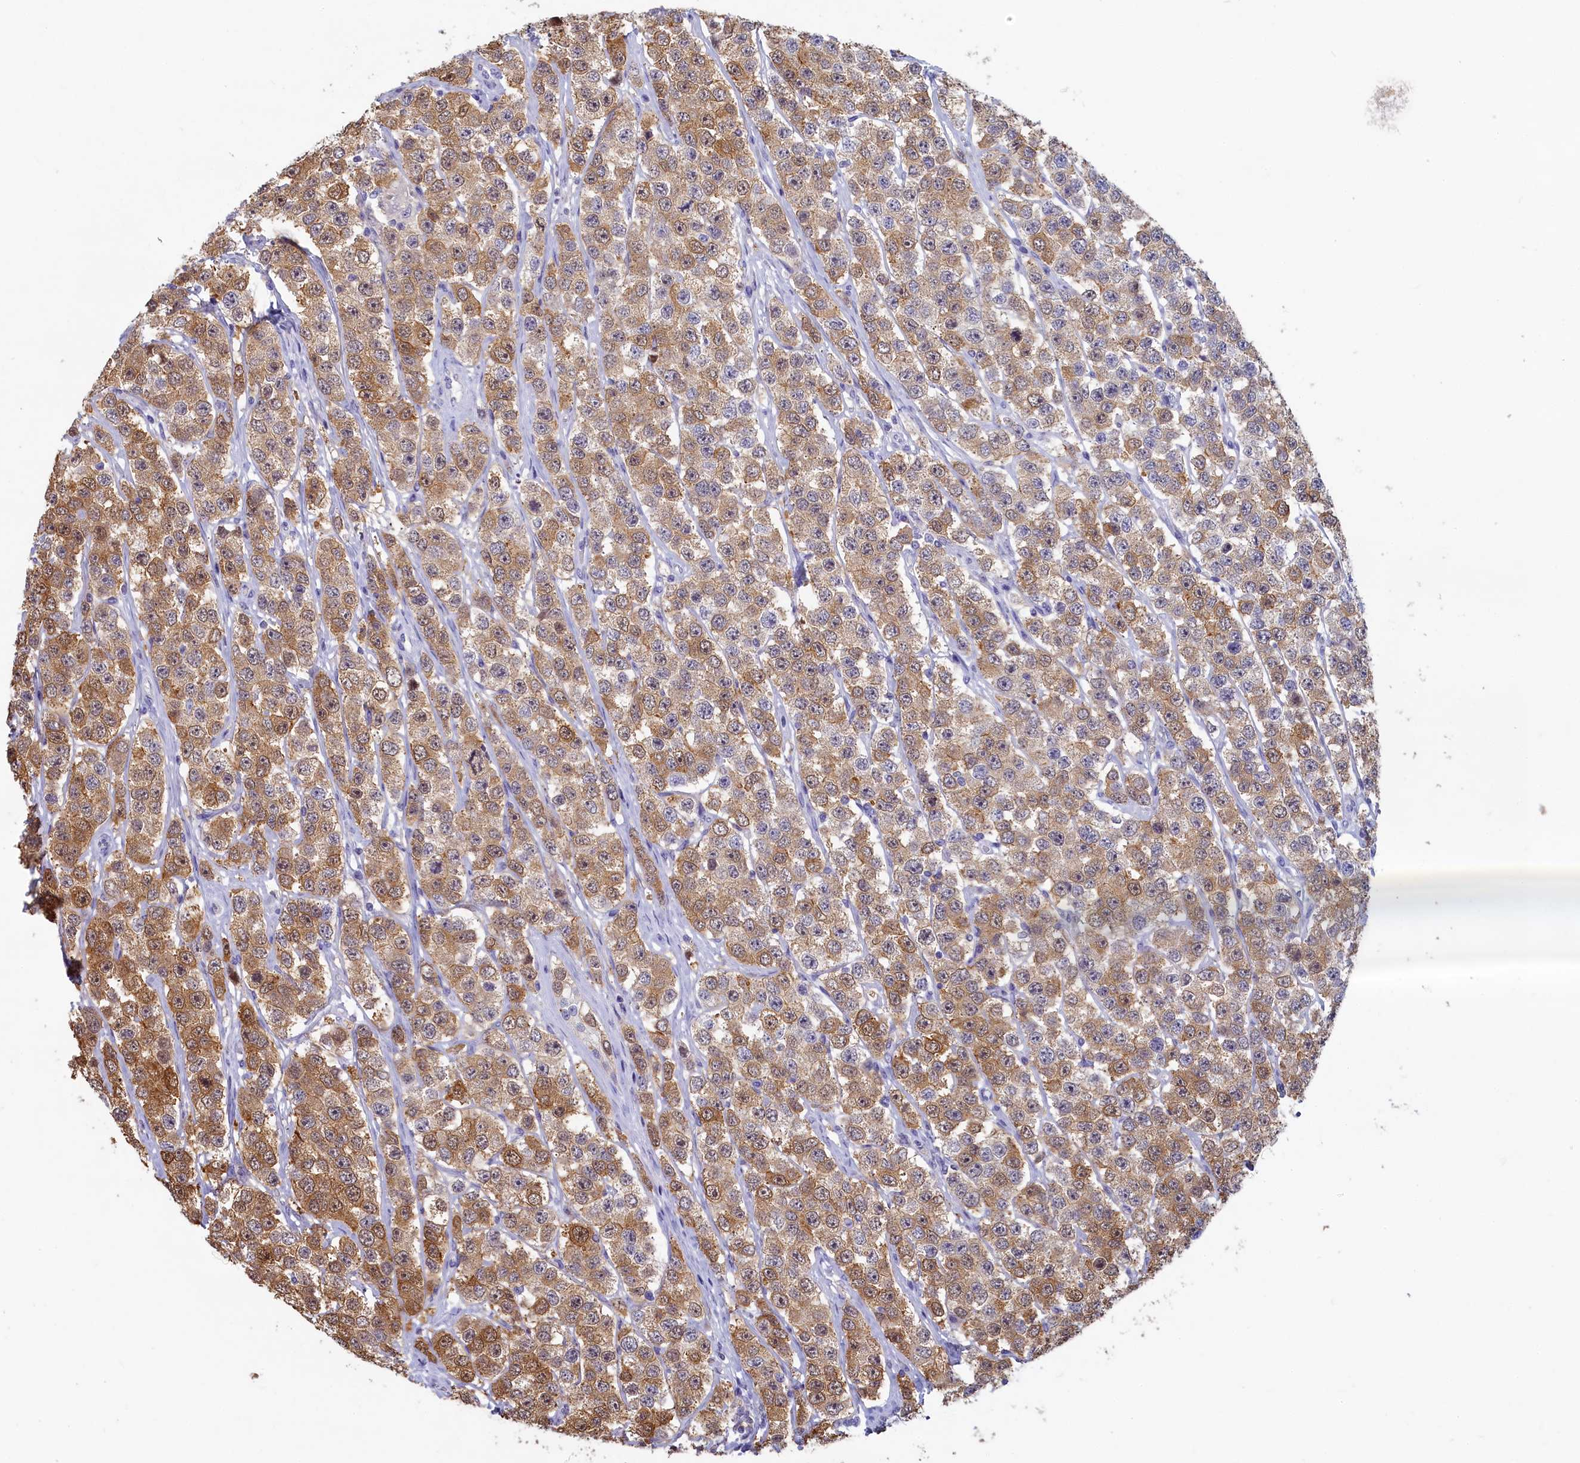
{"staining": {"intensity": "strong", "quantity": ">75%", "location": "cytoplasmic/membranous,nuclear"}, "tissue": "testis cancer", "cell_type": "Tumor cells", "image_type": "cancer", "snomed": [{"axis": "morphology", "description": "Seminoma, NOS"}, {"axis": "topography", "description": "Testis"}], "caption": "Brown immunohistochemical staining in seminoma (testis) shows strong cytoplasmic/membranous and nuclear expression in about >75% of tumor cells.", "gene": "UCHL3", "patient": {"sex": "male", "age": 28}}